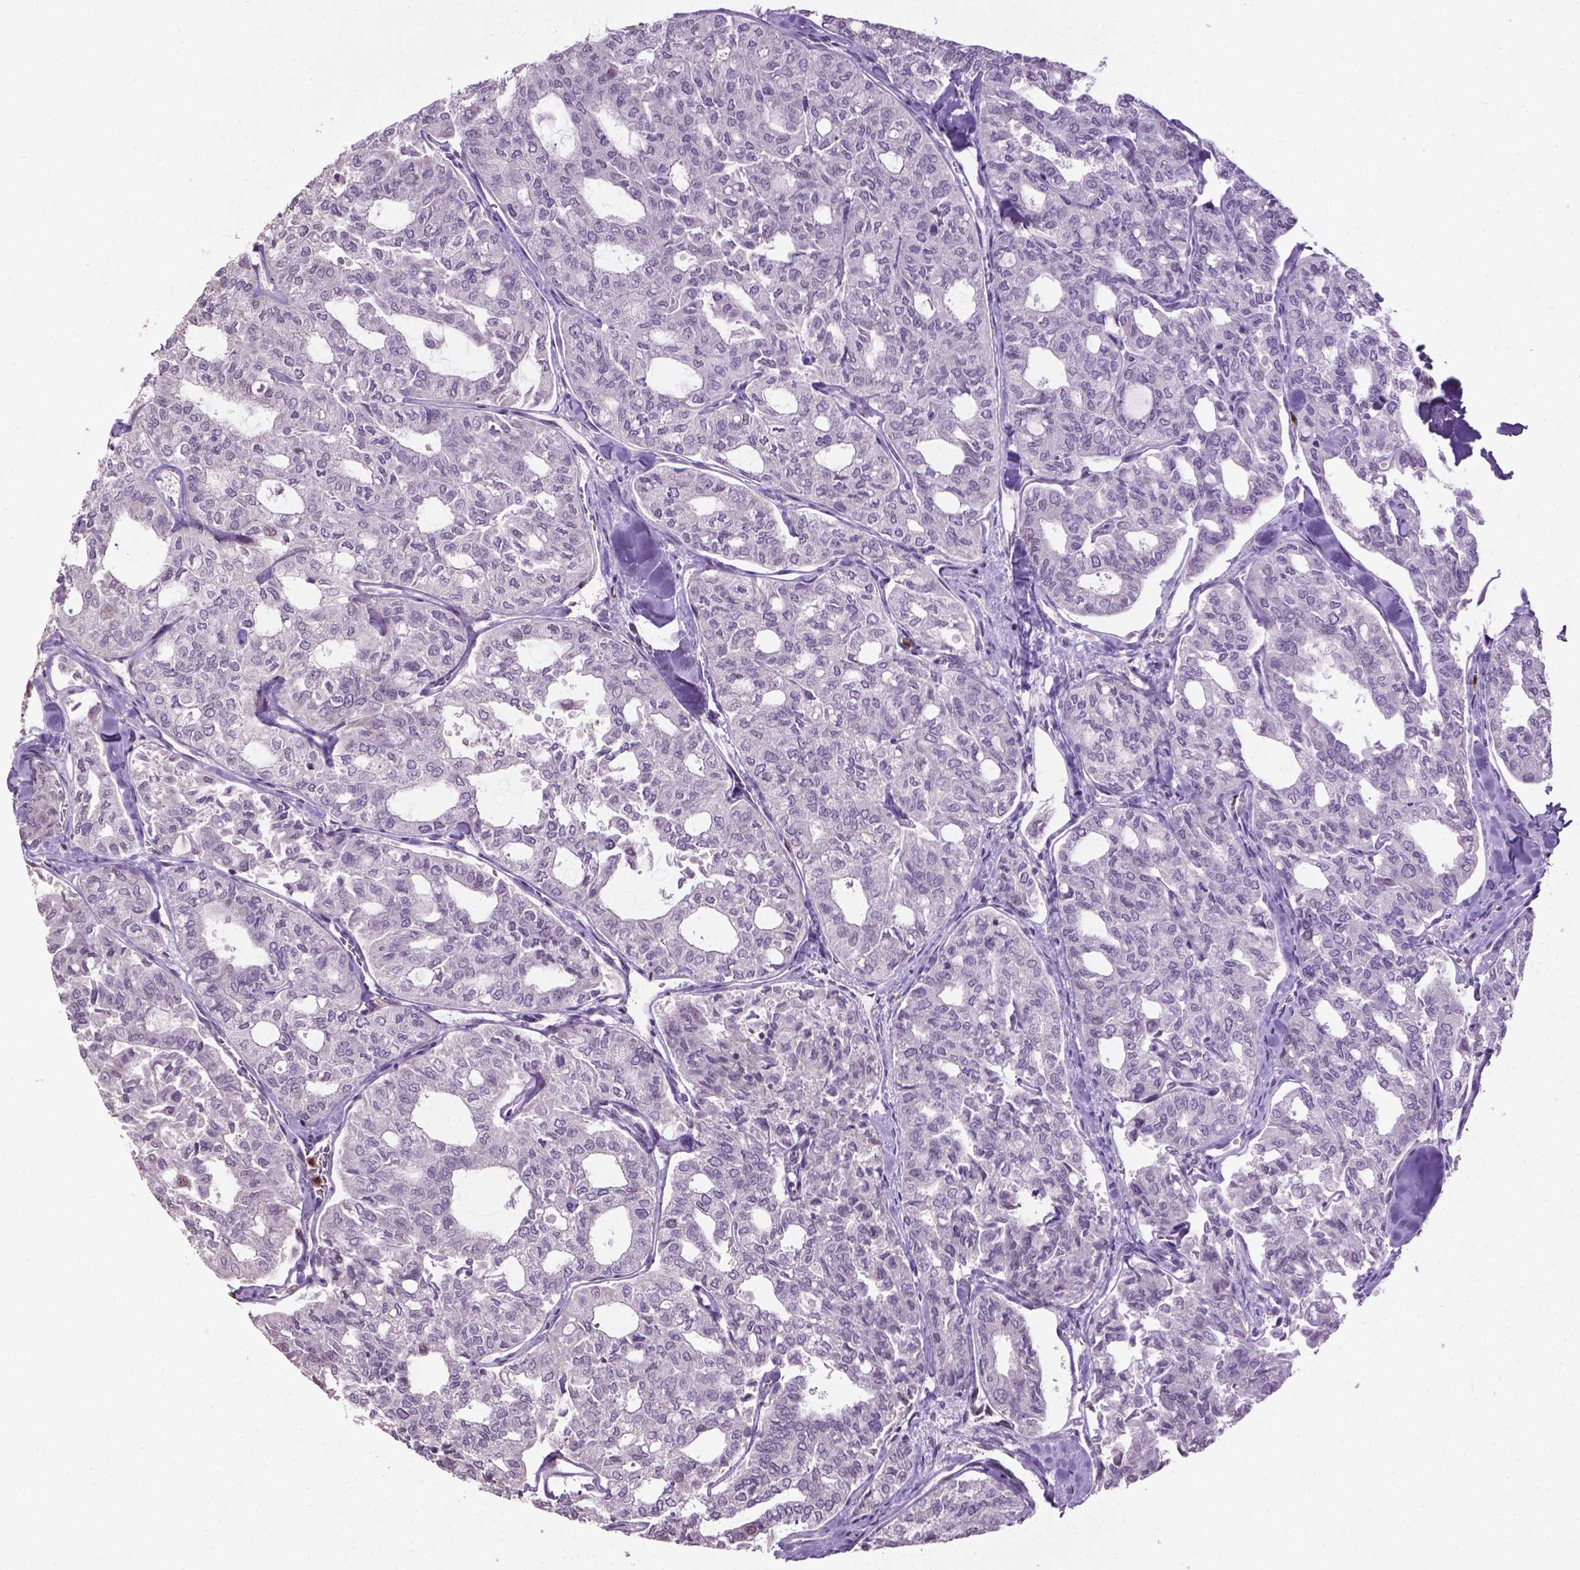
{"staining": {"intensity": "negative", "quantity": "none", "location": "none"}, "tissue": "thyroid cancer", "cell_type": "Tumor cells", "image_type": "cancer", "snomed": [{"axis": "morphology", "description": "Follicular adenoma carcinoma, NOS"}, {"axis": "topography", "description": "Thyroid gland"}], "caption": "Immunohistochemical staining of human thyroid cancer shows no significant positivity in tumor cells.", "gene": "NTNG2", "patient": {"sex": "male", "age": 75}}